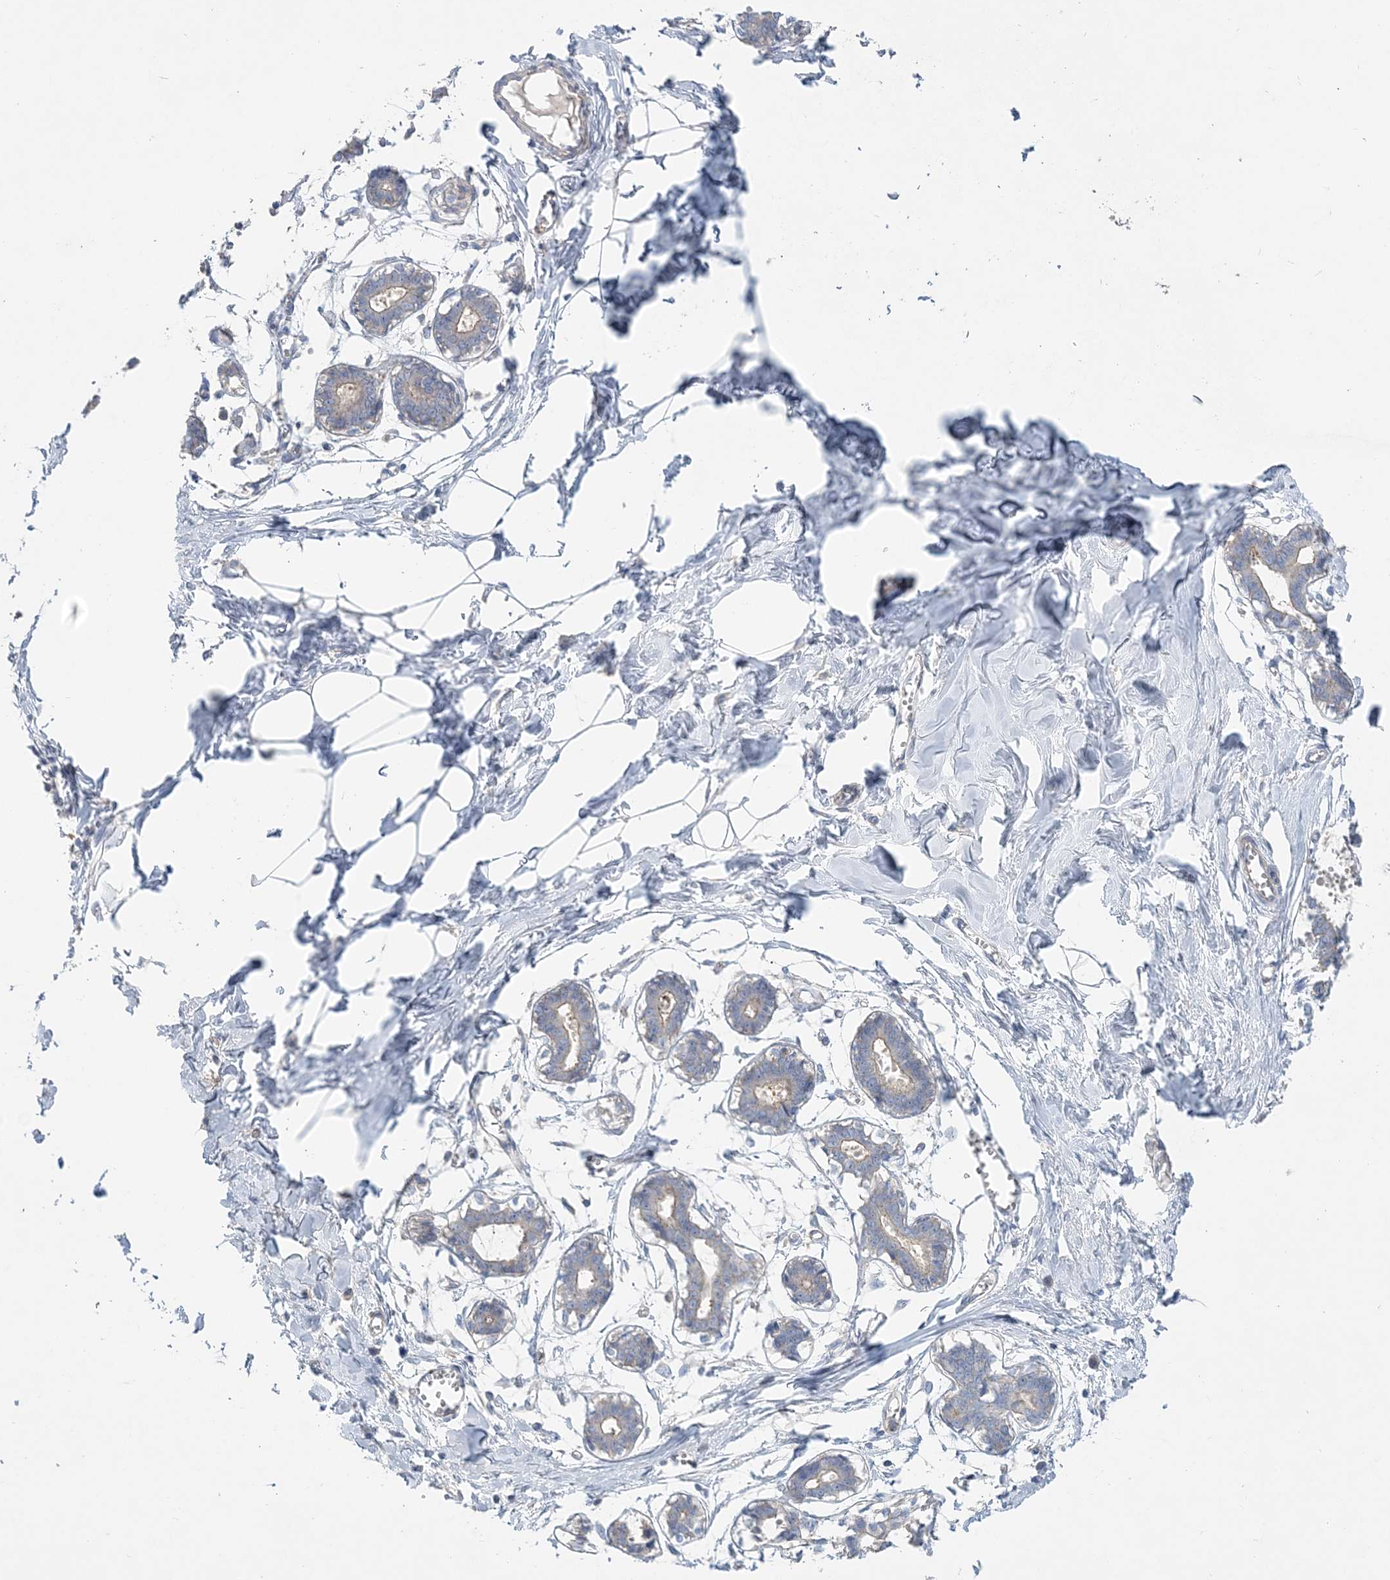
{"staining": {"intensity": "negative", "quantity": "none", "location": "none"}, "tissue": "breast", "cell_type": "Adipocytes", "image_type": "normal", "snomed": [{"axis": "morphology", "description": "Normal tissue, NOS"}, {"axis": "topography", "description": "Breast"}], "caption": "A histopathology image of breast stained for a protein reveals no brown staining in adipocytes.", "gene": "PIGC", "patient": {"sex": "female", "age": 27}}